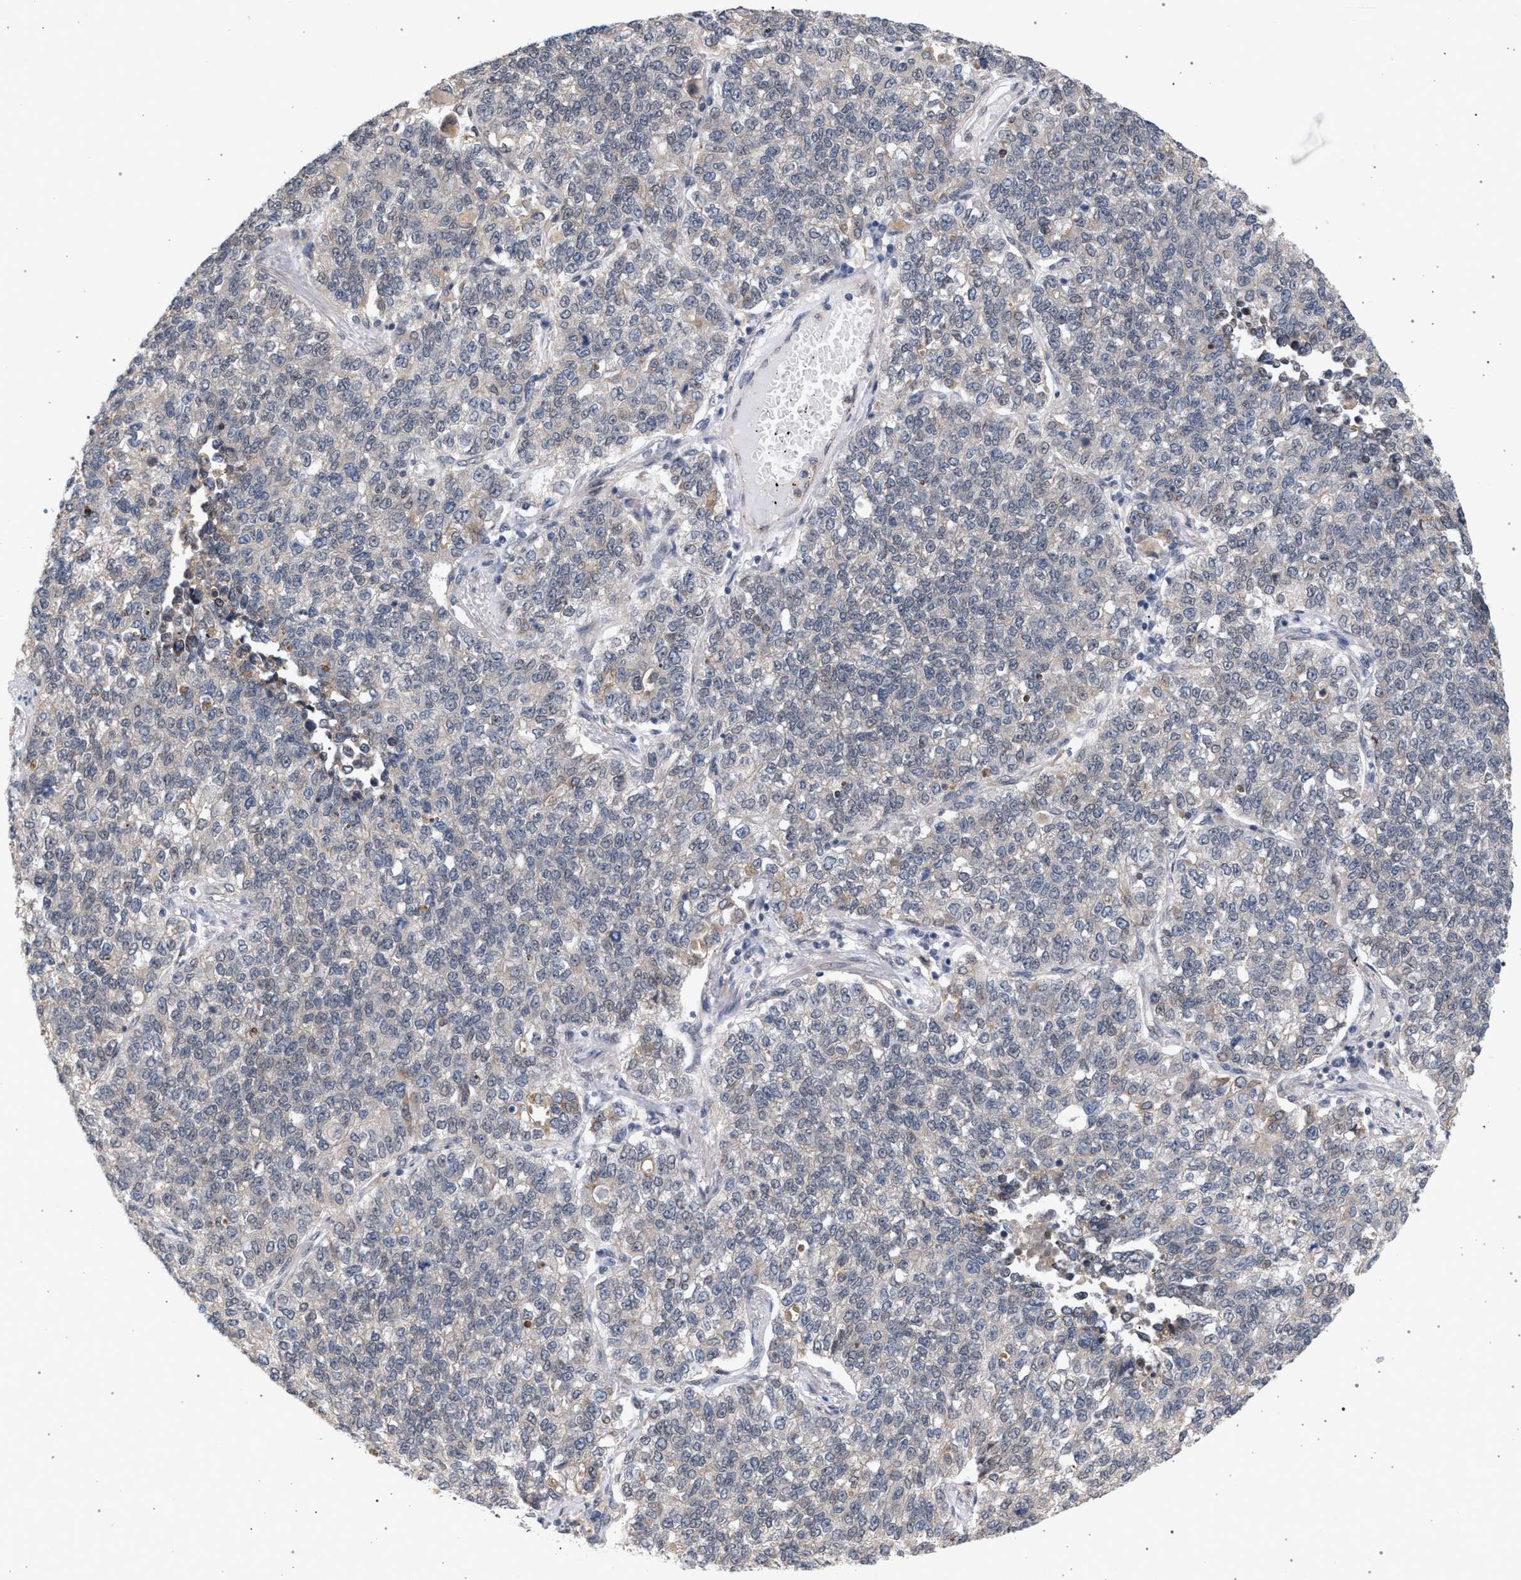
{"staining": {"intensity": "negative", "quantity": "none", "location": "none"}, "tissue": "lung cancer", "cell_type": "Tumor cells", "image_type": "cancer", "snomed": [{"axis": "morphology", "description": "Adenocarcinoma, NOS"}, {"axis": "topography", "description": "Lung"}], "caption": "DAB (3,3'-diaminobenzidine) immunohistochemical staining of adenocarcinoma (lung) reveals no significant staining in tumor cells.", "gene": "ARPC5L", "patient": {"sex": "male", "age": 49}}